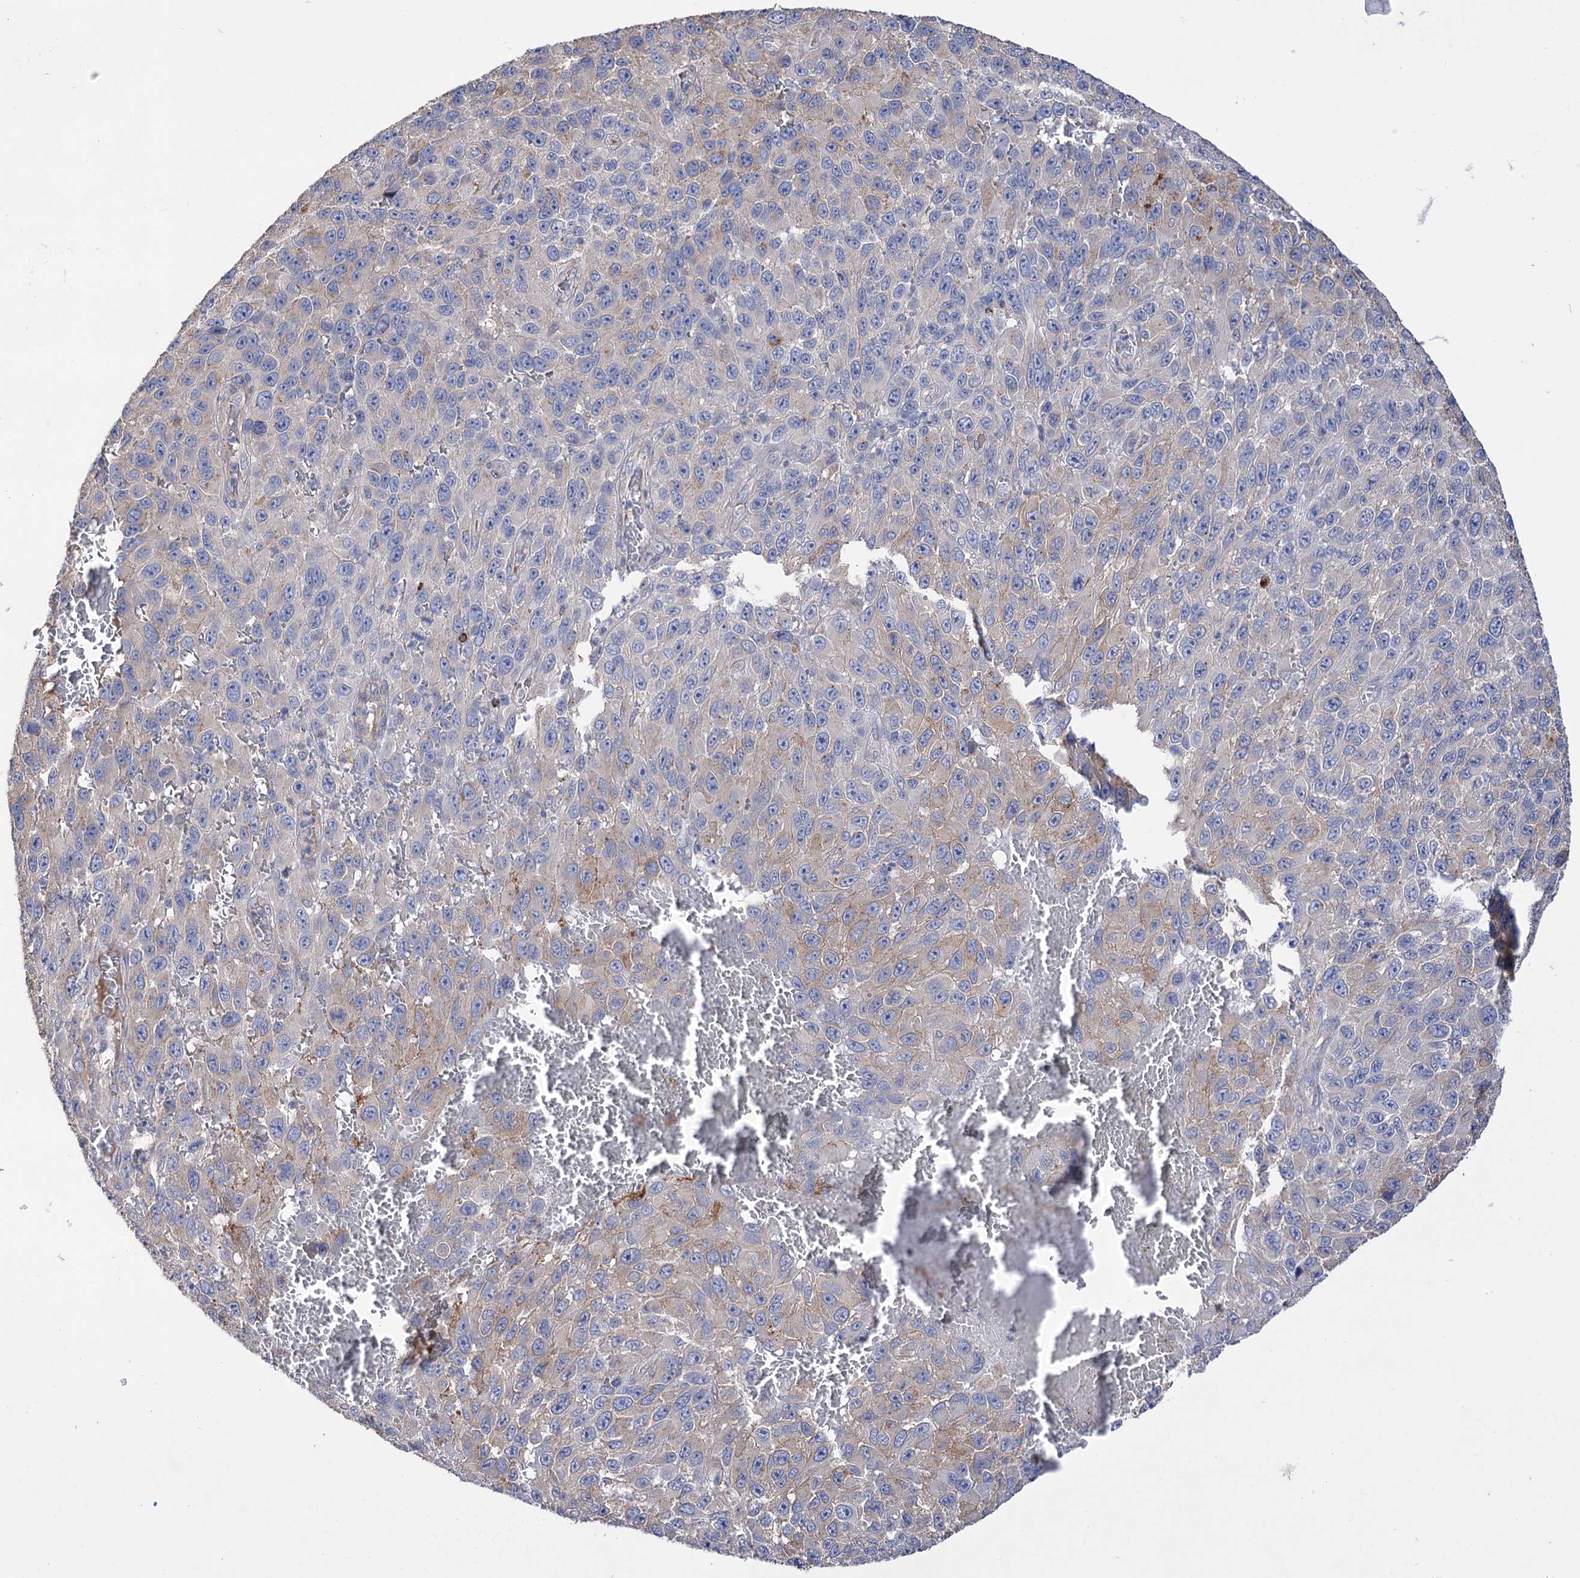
{"staining": {"intensity": "weak", "quantity": "<25%", "location": "cytoplasmic/membranous"}, "tissue": "melanoma", "cell_type": "Tumor cells", "image_type": "cancer", "snomed": [{"axis": "morphology", "description": "Normal tissue, NOS"}, {"axis": "morphology", "description": "Malignant melanoma, NOS"}, {"axis": "topography", "description": "Skin"}], "caption": "Human malignant melanoma stained for a protein using immunohistochemistry (IHC) displays no staining in tumor cells.", "gene": "BBS4", "patient": {"sex": "female", "age": 96}}